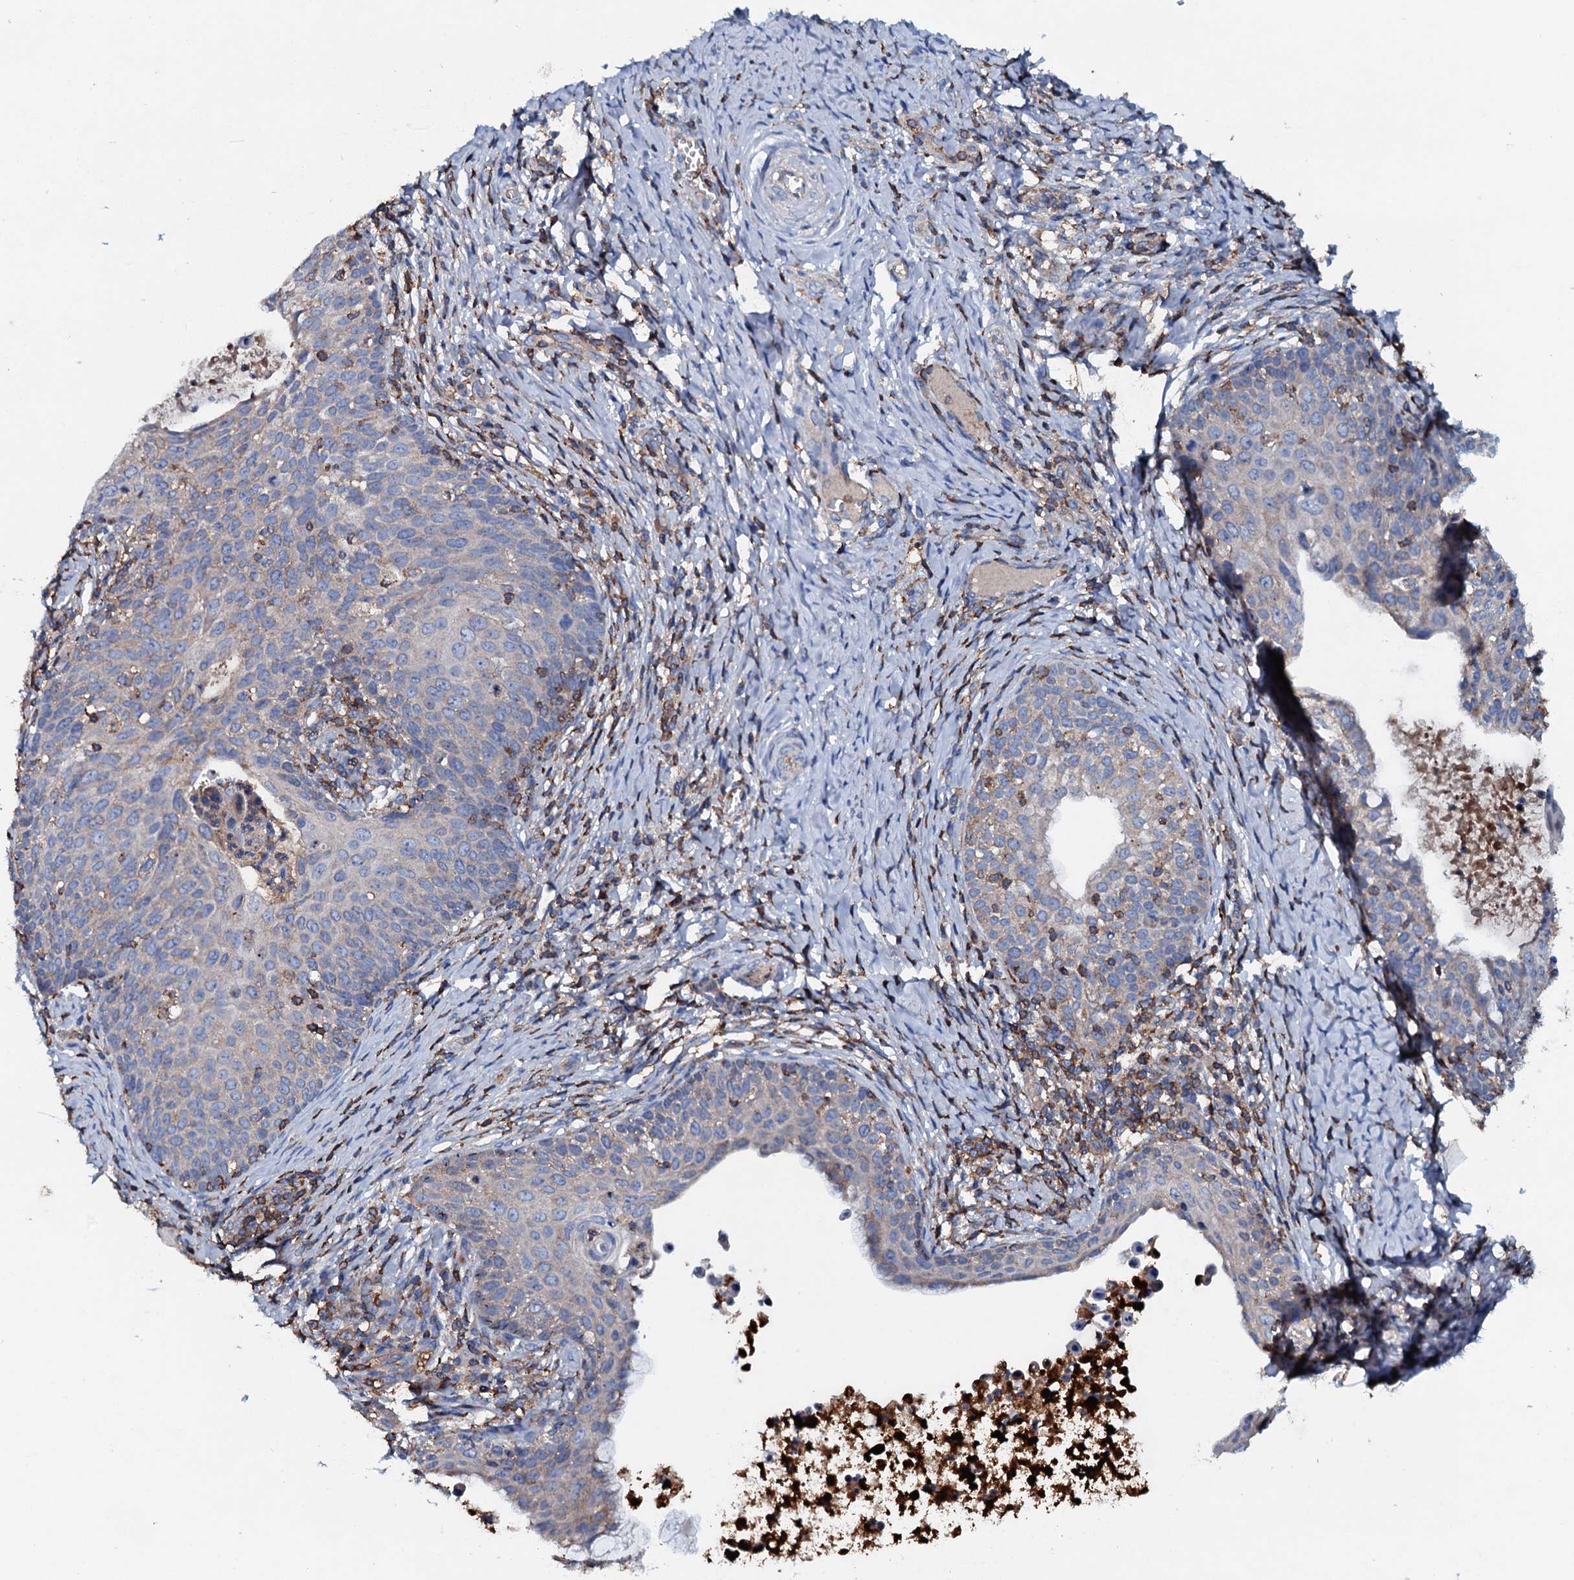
{"staining": {"intensity": "negative", "quantity": "none", "location": "none"}, "tissue": "cervical cancer", "cell_type": "Tumor cells", "image_type": "cancer", "snomed": [{"axis": "morphology", "description": "Squamous cell carcinoma, NOS"}, {"axis": "topography", "description": "Cervix"}], "caption": "IHC image of human cervical cancer stained for a protein (brown), which exhibits no expression in tumor cells.", "gene": "MS4A4E", "patient": {"sex": "female", "age": 52}}